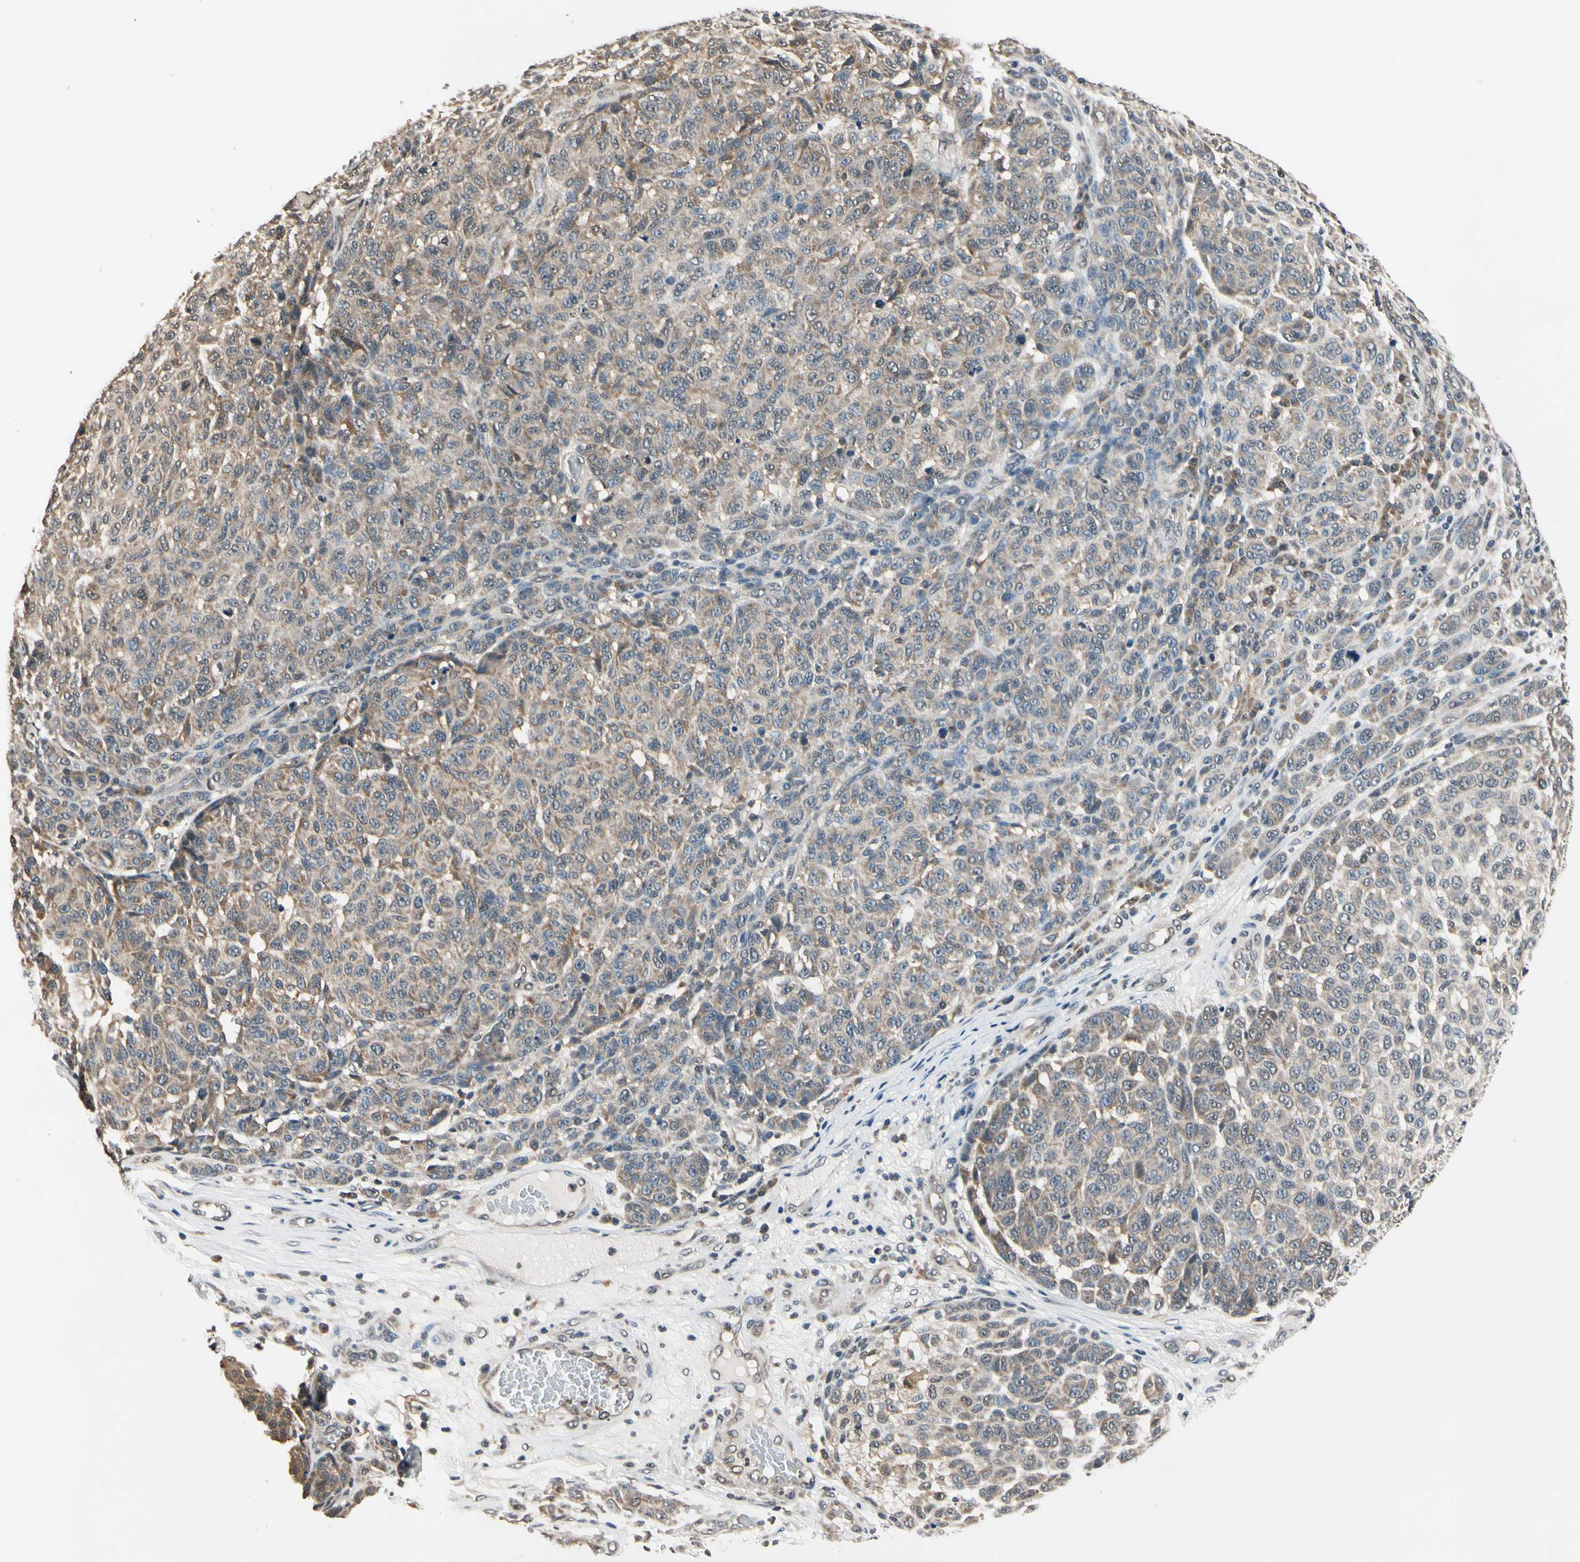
{"staining": {"intensity": "weak", "quantity": ">75%", "location": "cytoplasmic/membranous"}, "tissue": "melanoma", "cell_type": "Tumor cells", "image_type": "cancer", "snomed": [{"axis": "morphology", "description": "Malignant melanoma, NOS"}, {"axis": "topography", "description": "Skin"}], "caption": "The immunohistochemical stain highlights weak cytoplasmic/membranous expression in tumor cells of melanoma tissue.", "gene": "GCLC", "patient": {"sex": "male", "age": 59}}